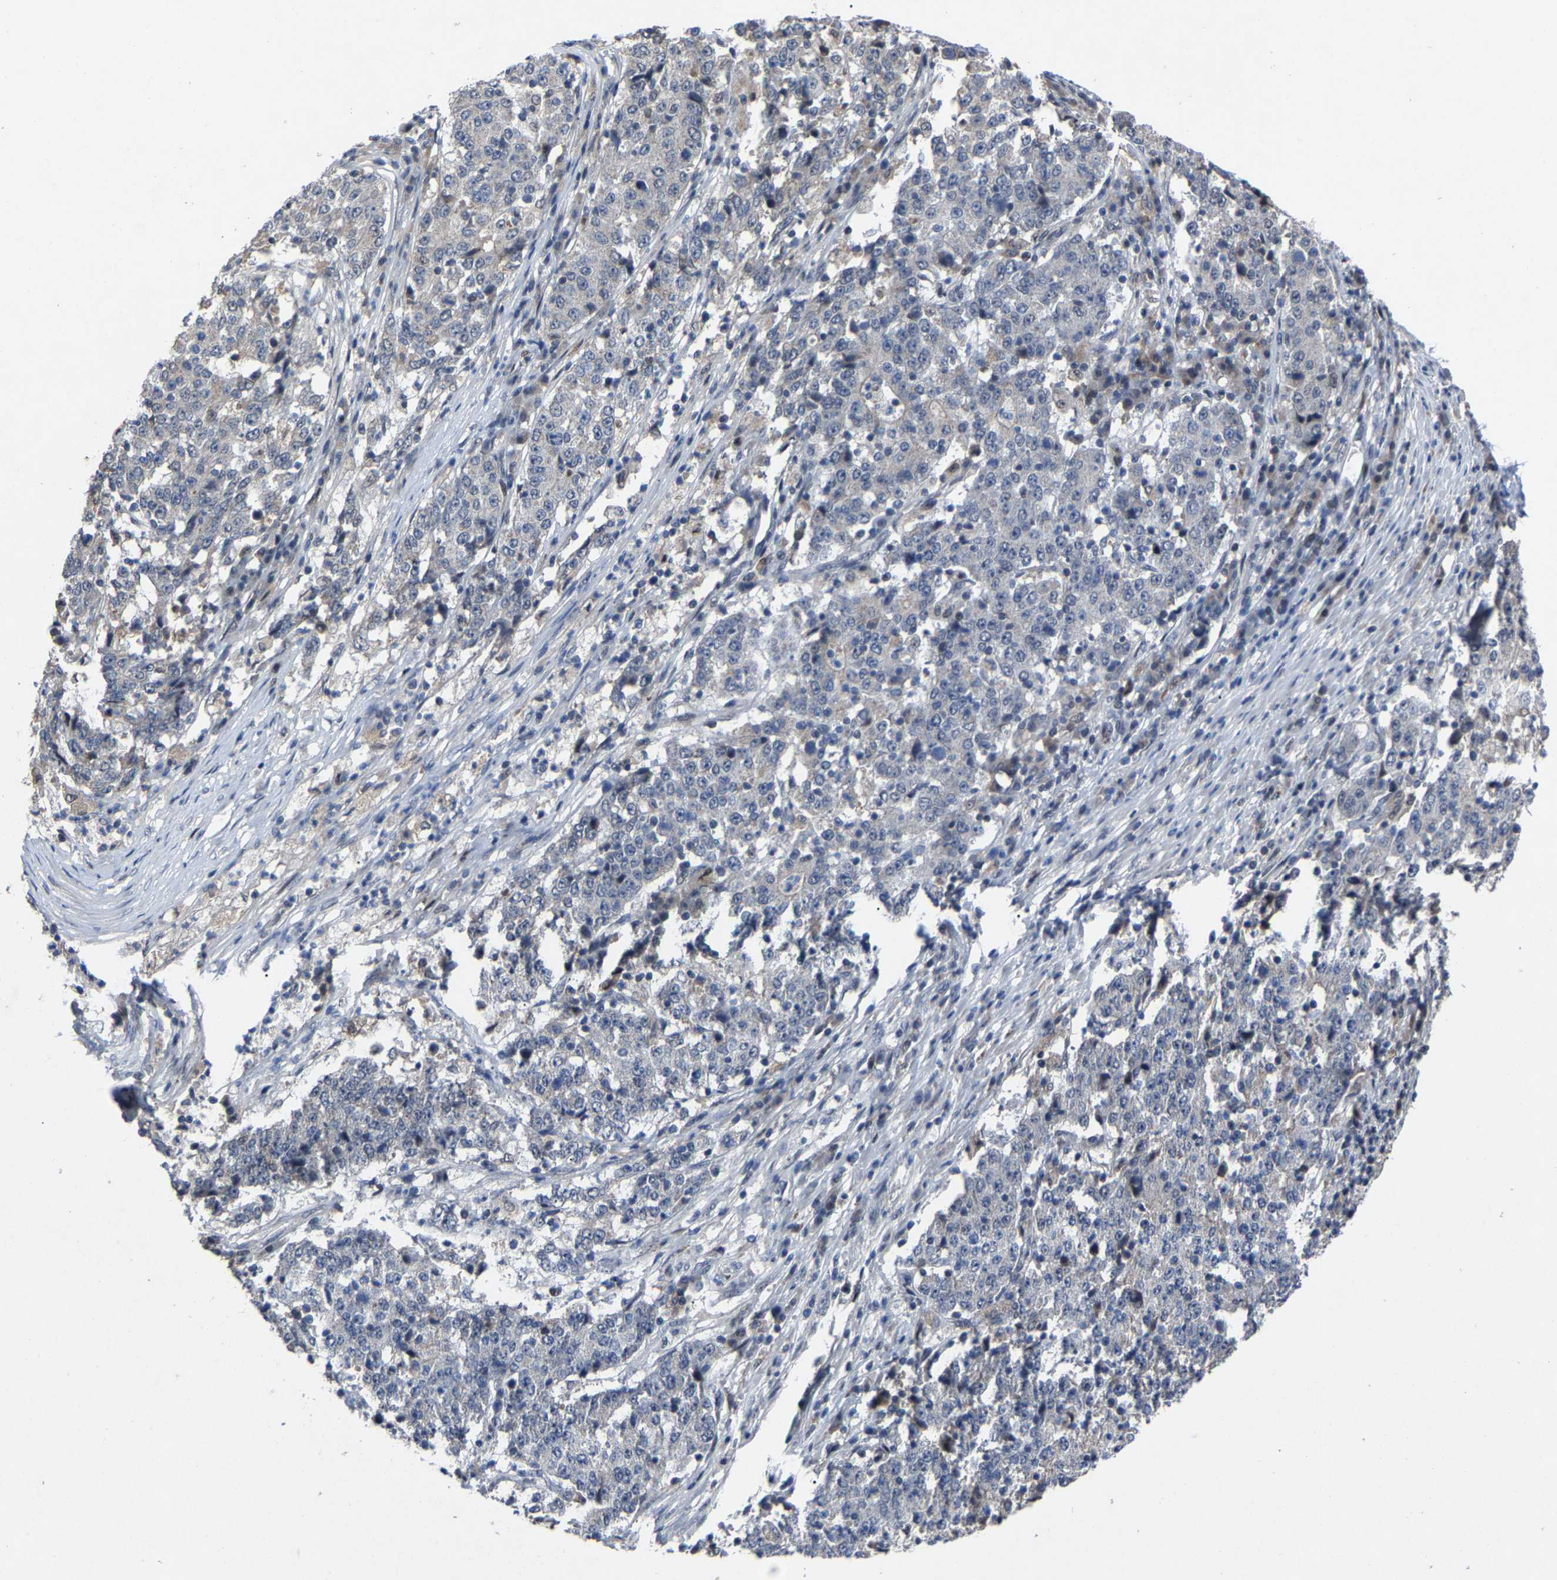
{"staining": {"intensity": "negative", "quantity": "none", "location": "none"}, "tissue": "stomach cancer", "cell_type": "Tumor cells", "image_type": "cancer", "snomed": [{"axis": "morphology", "description": "Adenocarcinoma, NOS"}, {"axis": "topography", "description": "Stomach"}], "caption": "This histopathology image is of stomach cancer stained with immunohistochemistry to label a protein in brown with the nuclei are counter-stained blue. There is no positivity in tumor cells.", "gene": "LSM8", "patient": {"sex": "male", "age": 59}}